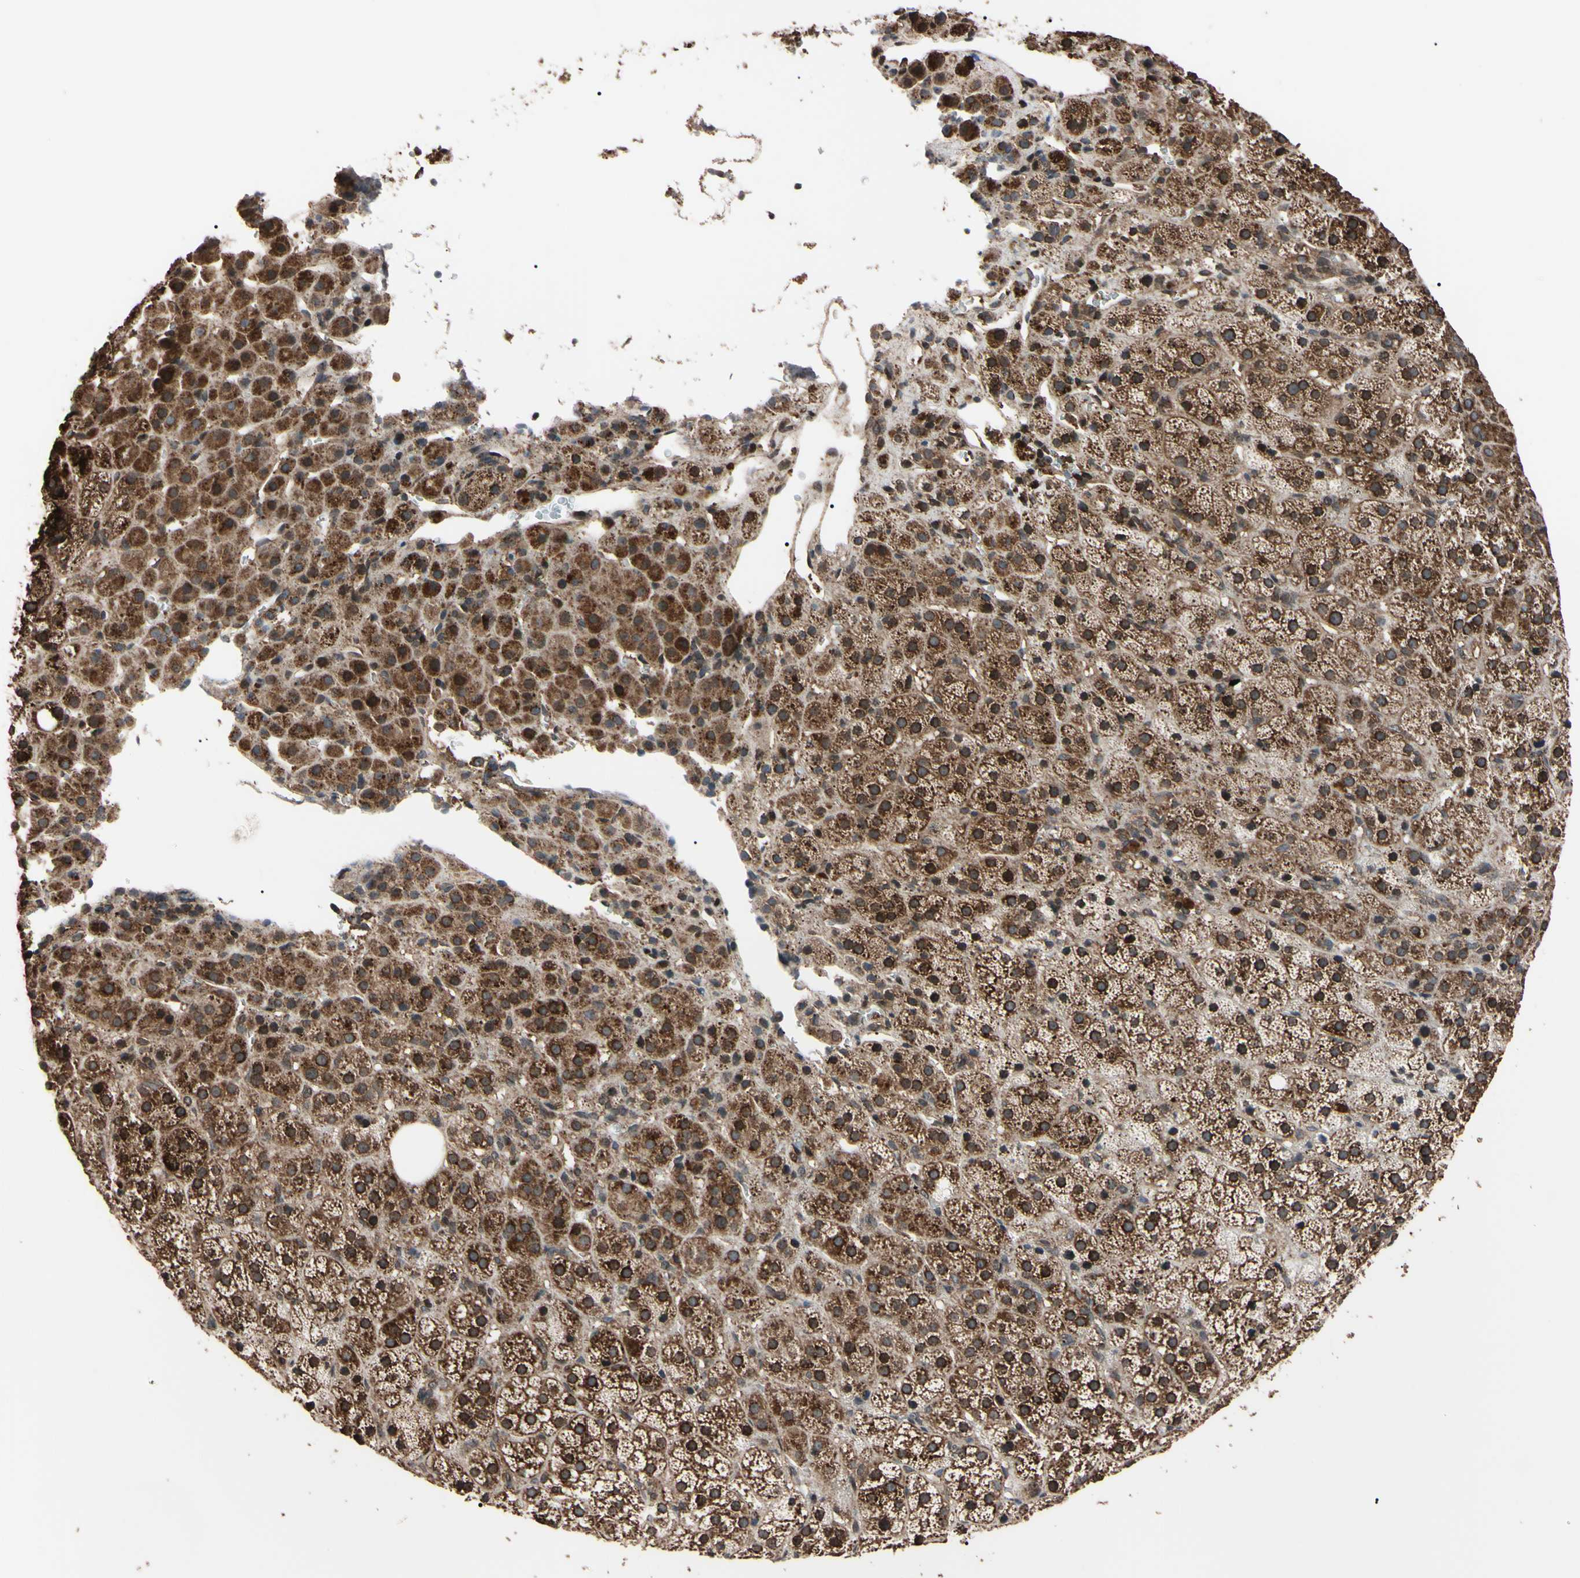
{"staining": {"intensity": "strong", "quantity": "<25%", "location": "cytoplasmic/membranous"}, "tissue": "adrenal gland", "cell_type": "Glandular cells", "image_type": "normal", "snomed": [{"axis": "morphology", "description": "Normal tissue, NOS"}, {"axis": "topography", "description": "Adrenal gland"}], "caption": "A photomicrograph showing strong cytoplasmic/membranous expression in about <25% of glandular cells in normal adrenal gland, as visualized by brown immunohistochemical staining.", "gene": "TNFRSF1A", "patient": {"sex": "female", "age": 57}}